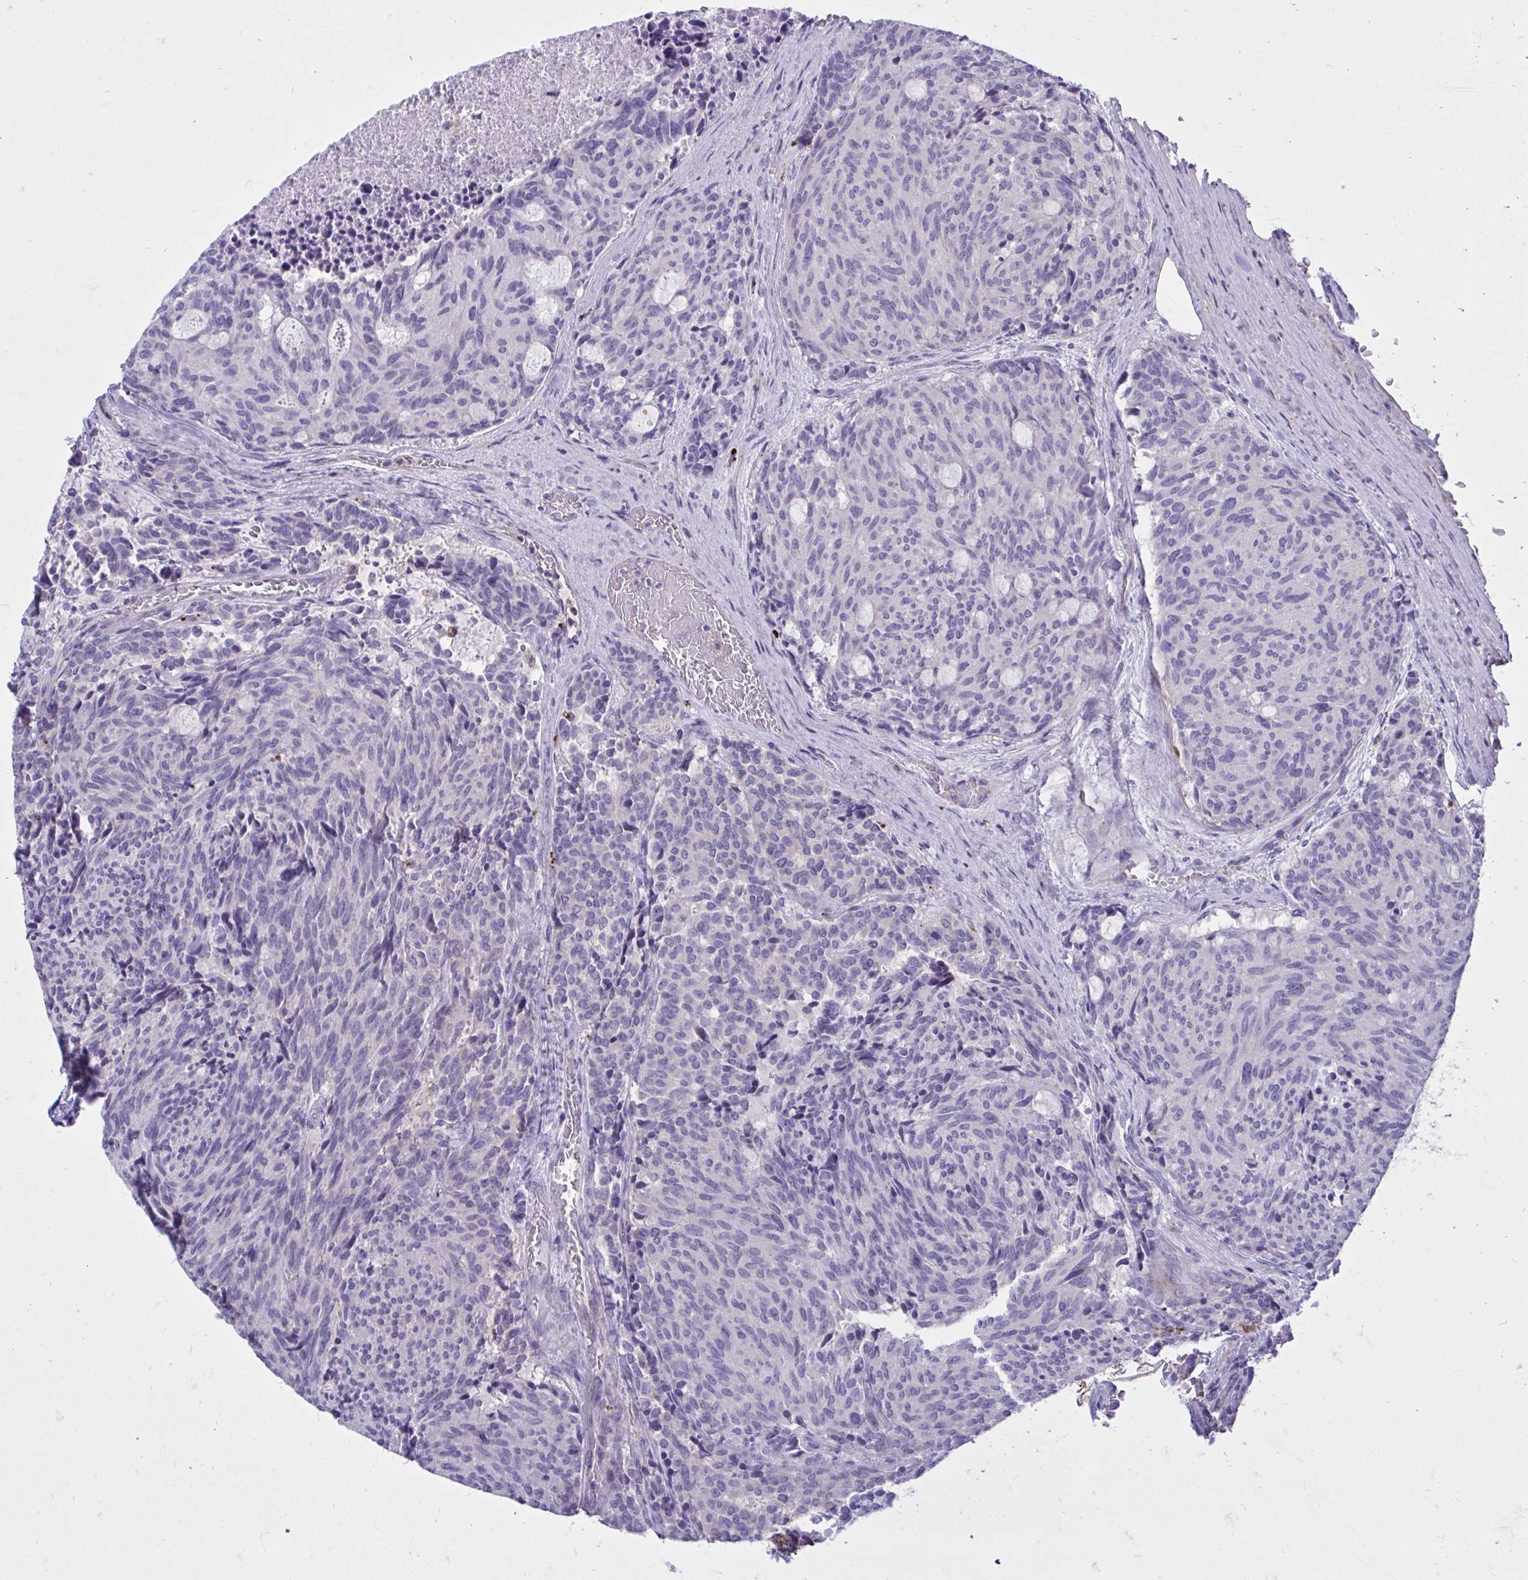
{"staining": {"intensity": "negative", "quantity": "none", "location": "none"}, "tissue": "carcinoid", "cell_type": "Tumor cells", "image_type": "cancer", "snomed": [{"axis": "morphology", "description": "Carcinoid, malignant, NOS"}, {"axis": "topography", "description": "Pancreas"}], "caption": "Tumor cells show no significant protein expression in carcinoid (malignant).", "gene": "TP53I11", "patient": {"sex": "female", "age": 54}}